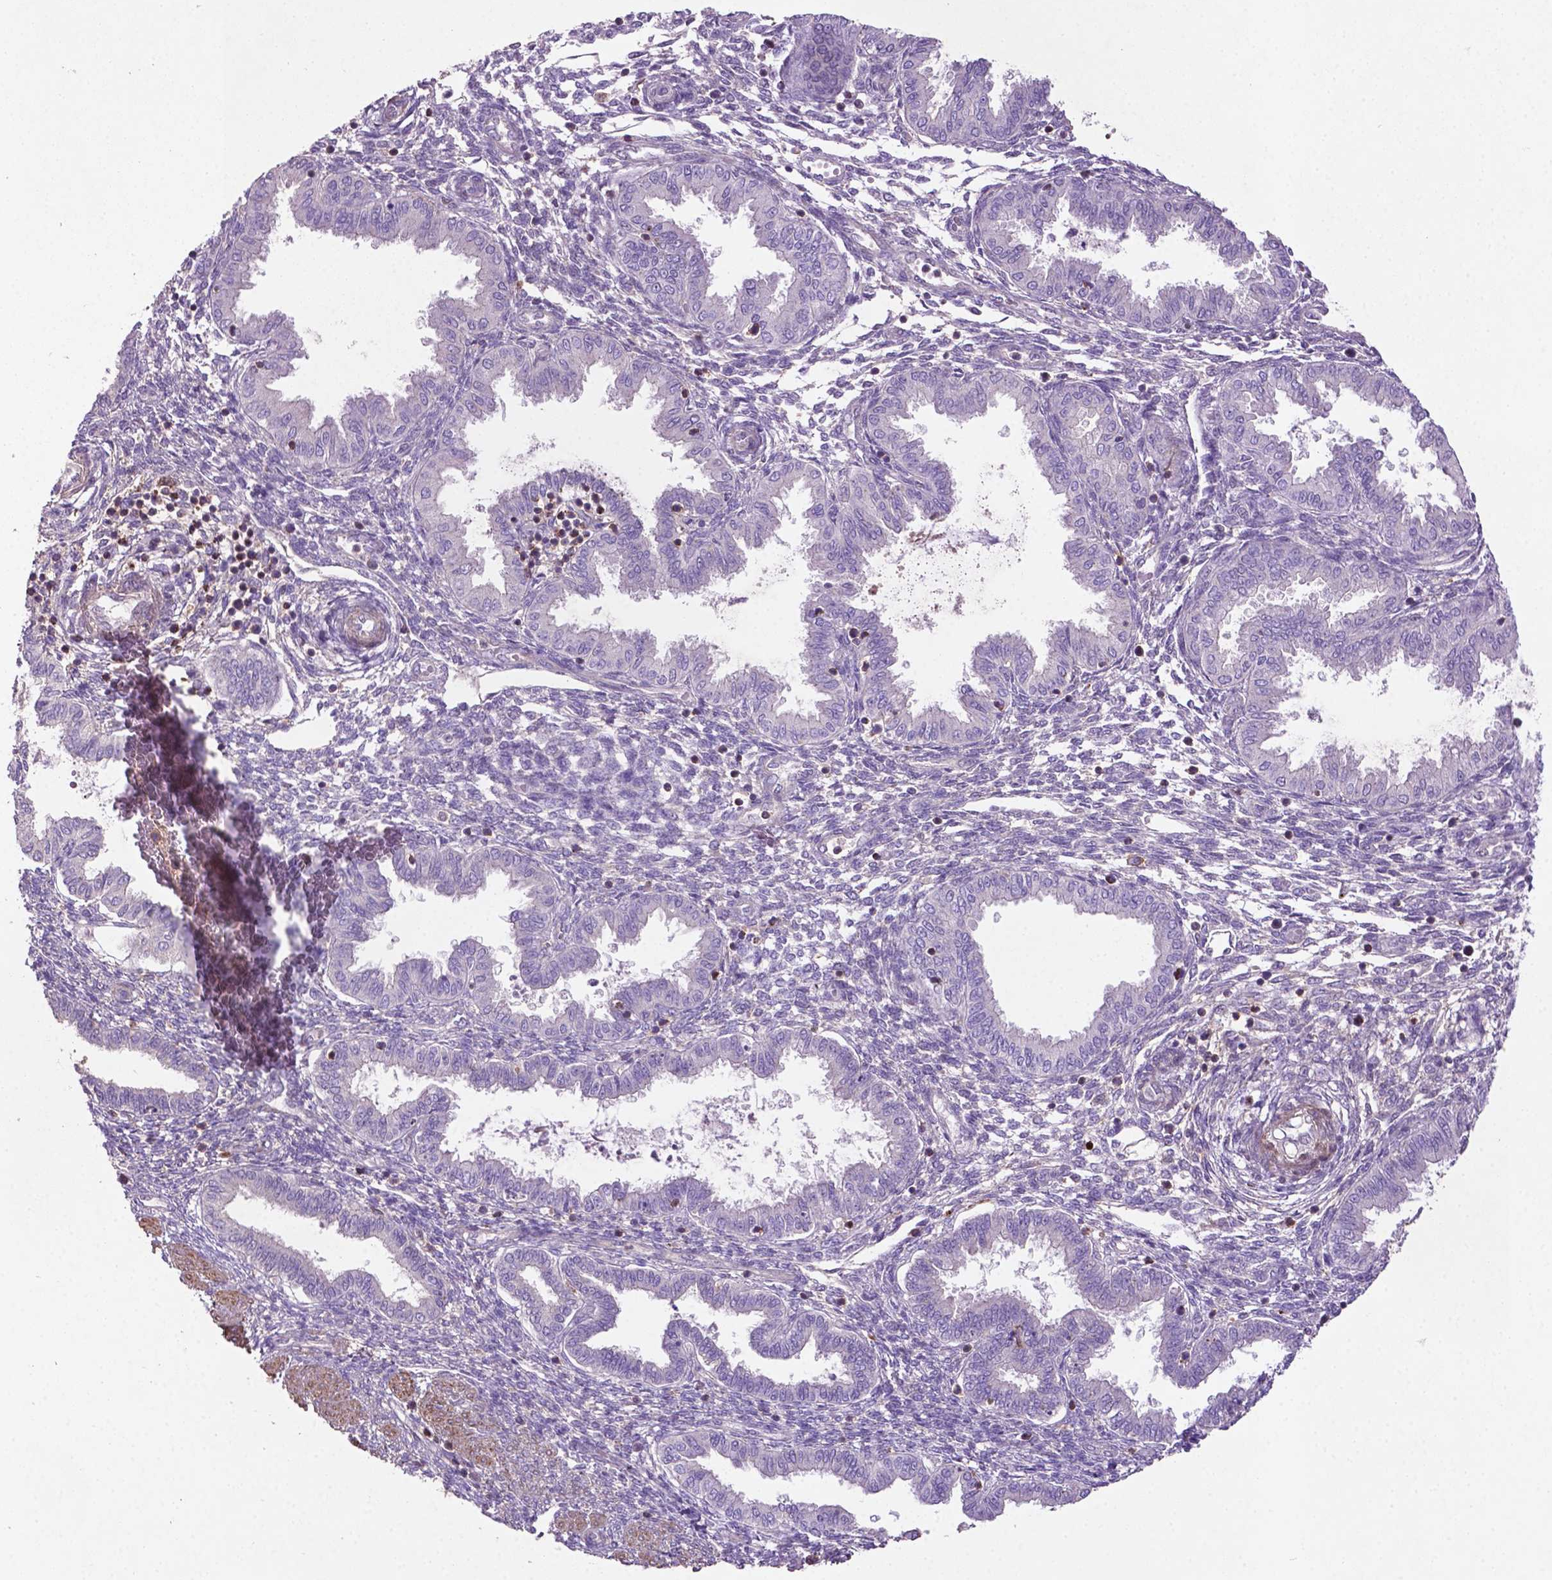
{"staining": {"intensity": "negative", "quantity": "none", "location": "none"}, "tissue": "endometrium", "cell_type": "Cells in endometrial stroma", "image_type": "normal", "snomed": [{"axis": "morphology", "description": "Normal tissue, NOS"}, {"axis": "topography", "description": "Endometrium"}], "caption": "IHC photomicrograph of unremarkable endometrium: human endometrium stained with DAB reveals no significant protein staining in cells in endometrial stroma. (DAB immunohistochemistry (IHC) visualized using brightfield microscopy, high magnification).", "gene": "BMP4", "patient": {"sex": "female", "age": 33}}